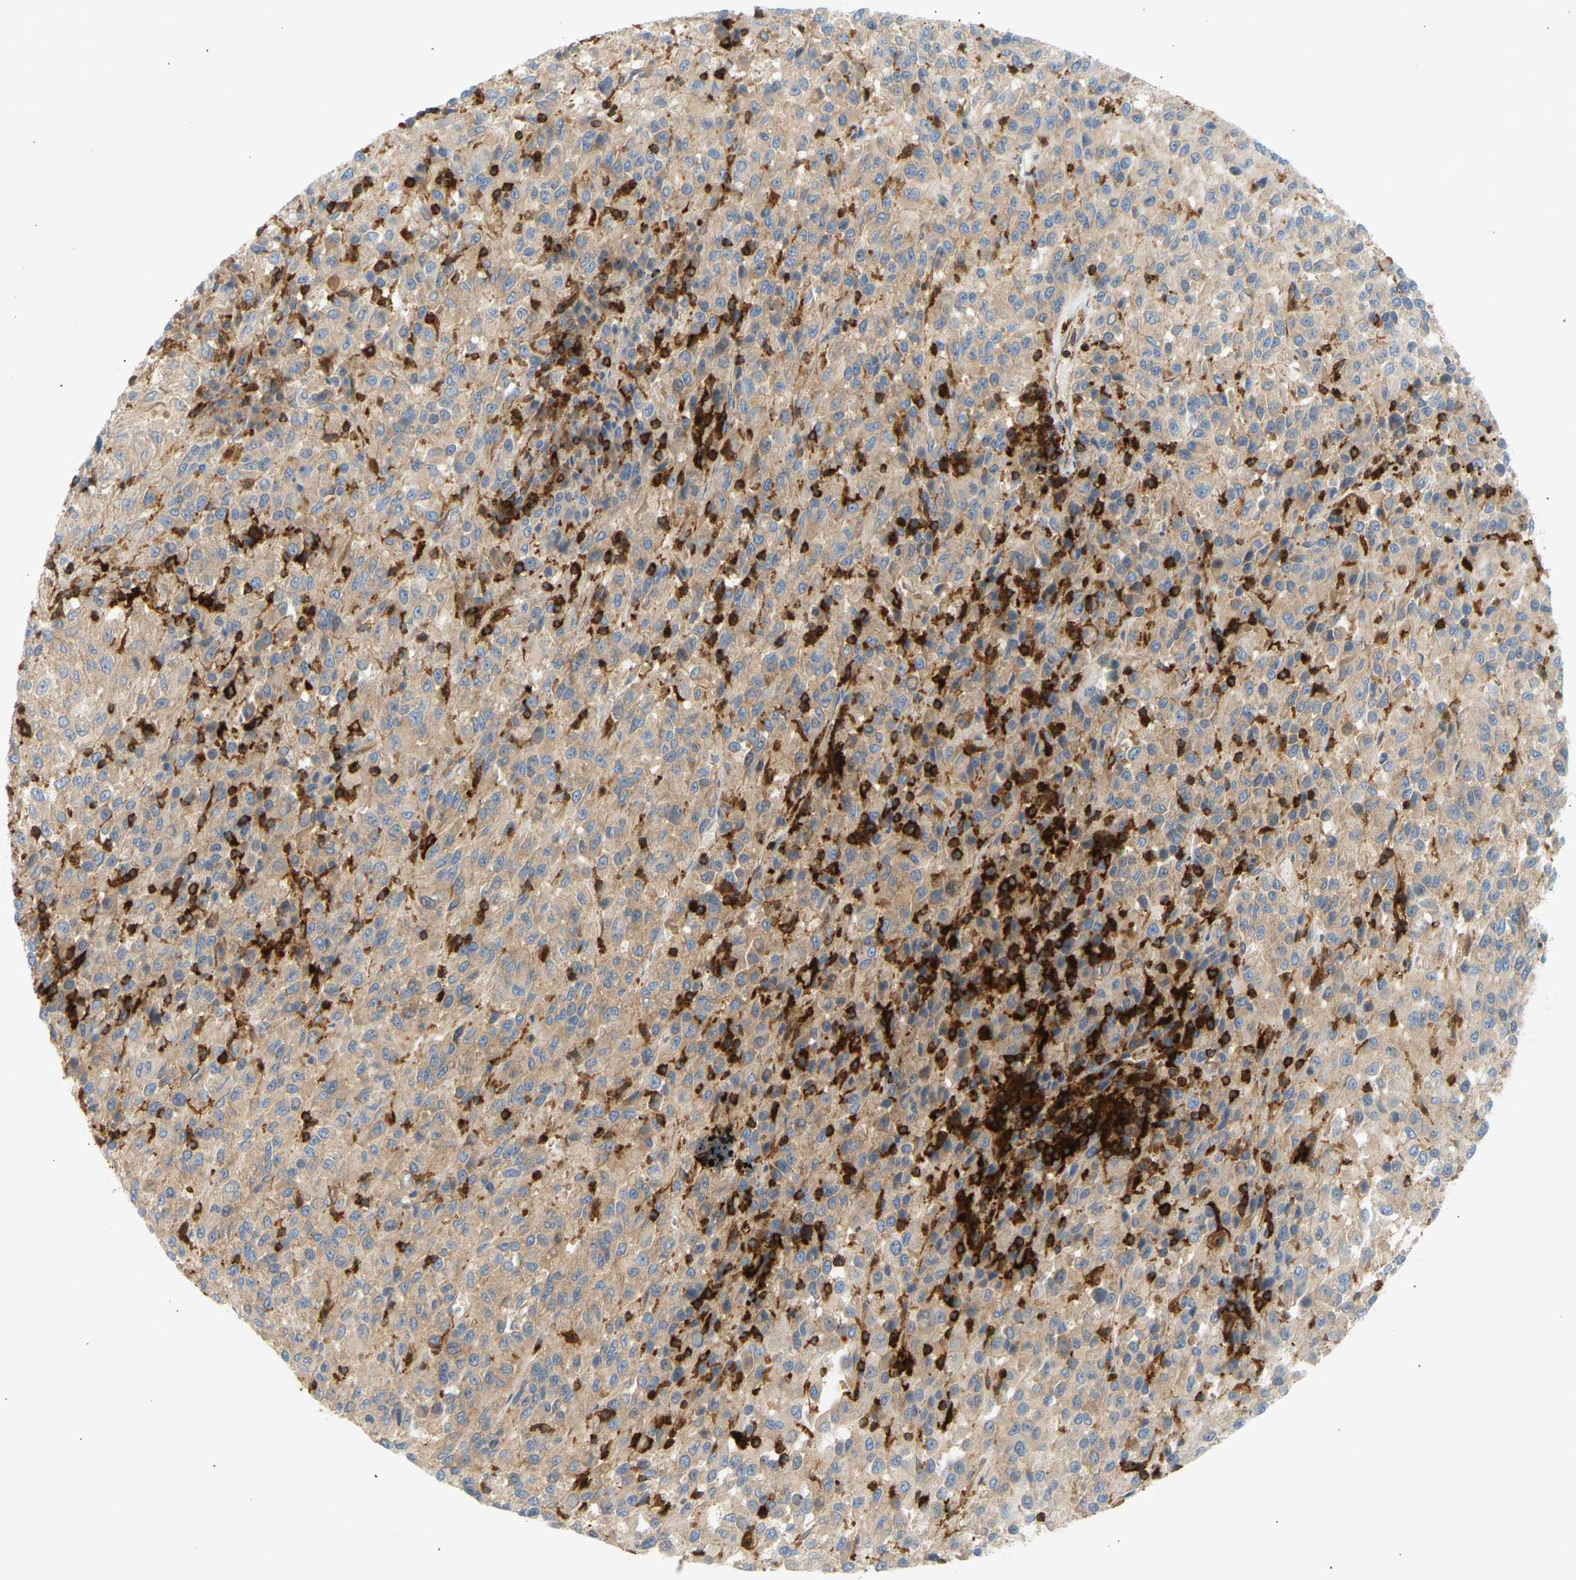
{"staining": {"intensity": "weak", "quantity": ">75%", "location": "cytoplasmic/membranous"}, "tissue": "melanoma", "cell_type": "Tumor cells", "image_type": "cancer", "snomed": [{"axis": "morphology", "description": "Malignant melanoma, Metastatic site"}, {"axis": "topography", "description": "Lung"}], "caption": "About >75% of tumor cells in malignant melanoma (metastatic site) exhibit weak cytoplasmic/membranous protein positivity as visualized by brown immunohistochemical staining.", "gene": "FNBP1", "patient": {"sex": "male", "age": 64}}